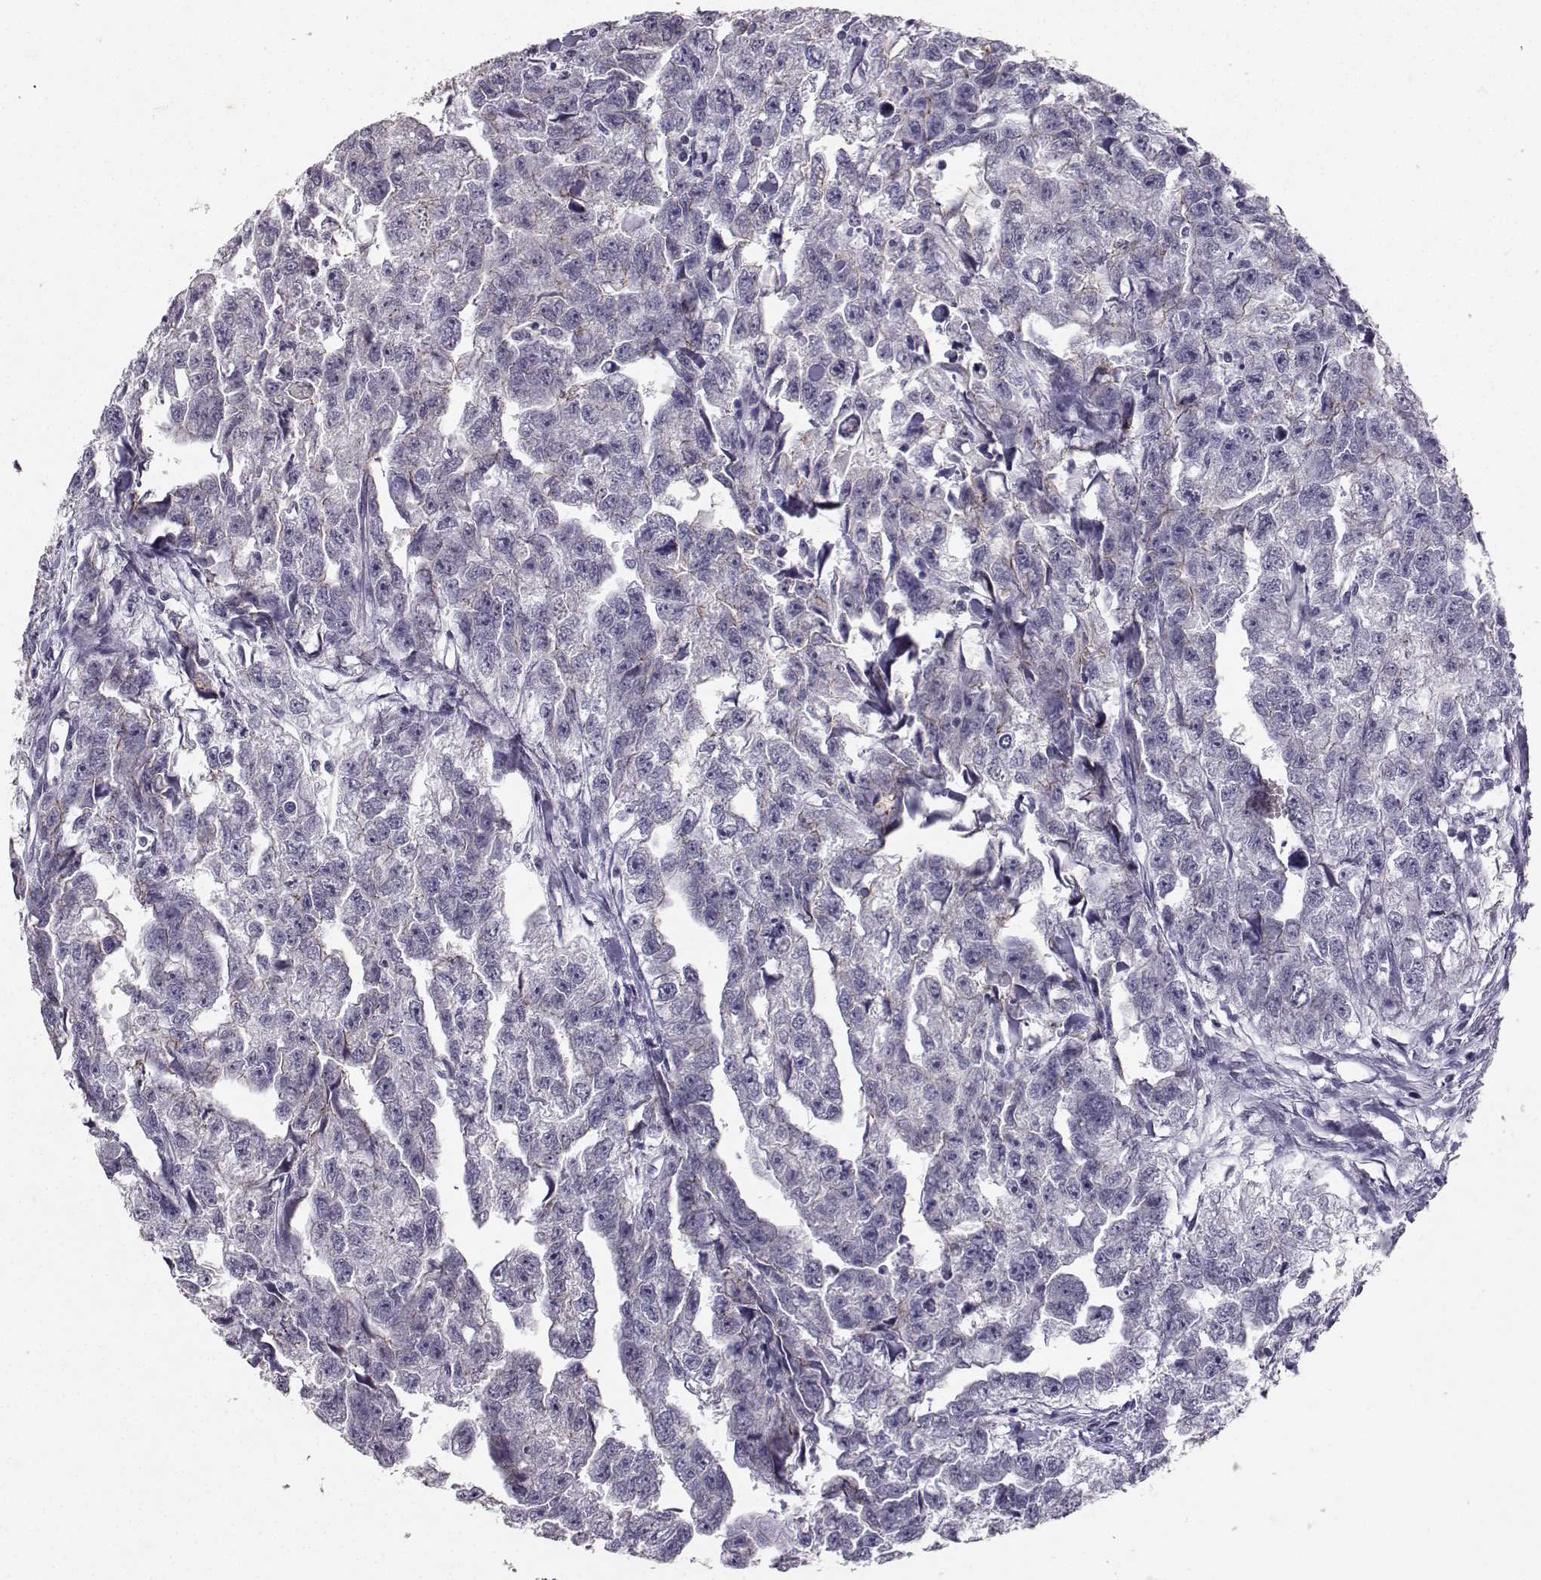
{"staining": {"intensity": "negative", "quantity": "none", "location": "none"}, "tissue": "testis cancer", "cell_type": "Tumor cells", "image_type": "cancer", "snomed": [{"axis": "morphology", "description": "Carcinoma, Embryonal, NOS"}, {"axis": "morphology", "description": "Teratoma, malignant, NOS"}, {"axis": "topography", "description": "Testis"}], "caption": "Tumor cells show no significant protein positivity in testis embryonal carcinoma.", "gene": "PKP2", "patient": {"sex": "male", "age": 44}}